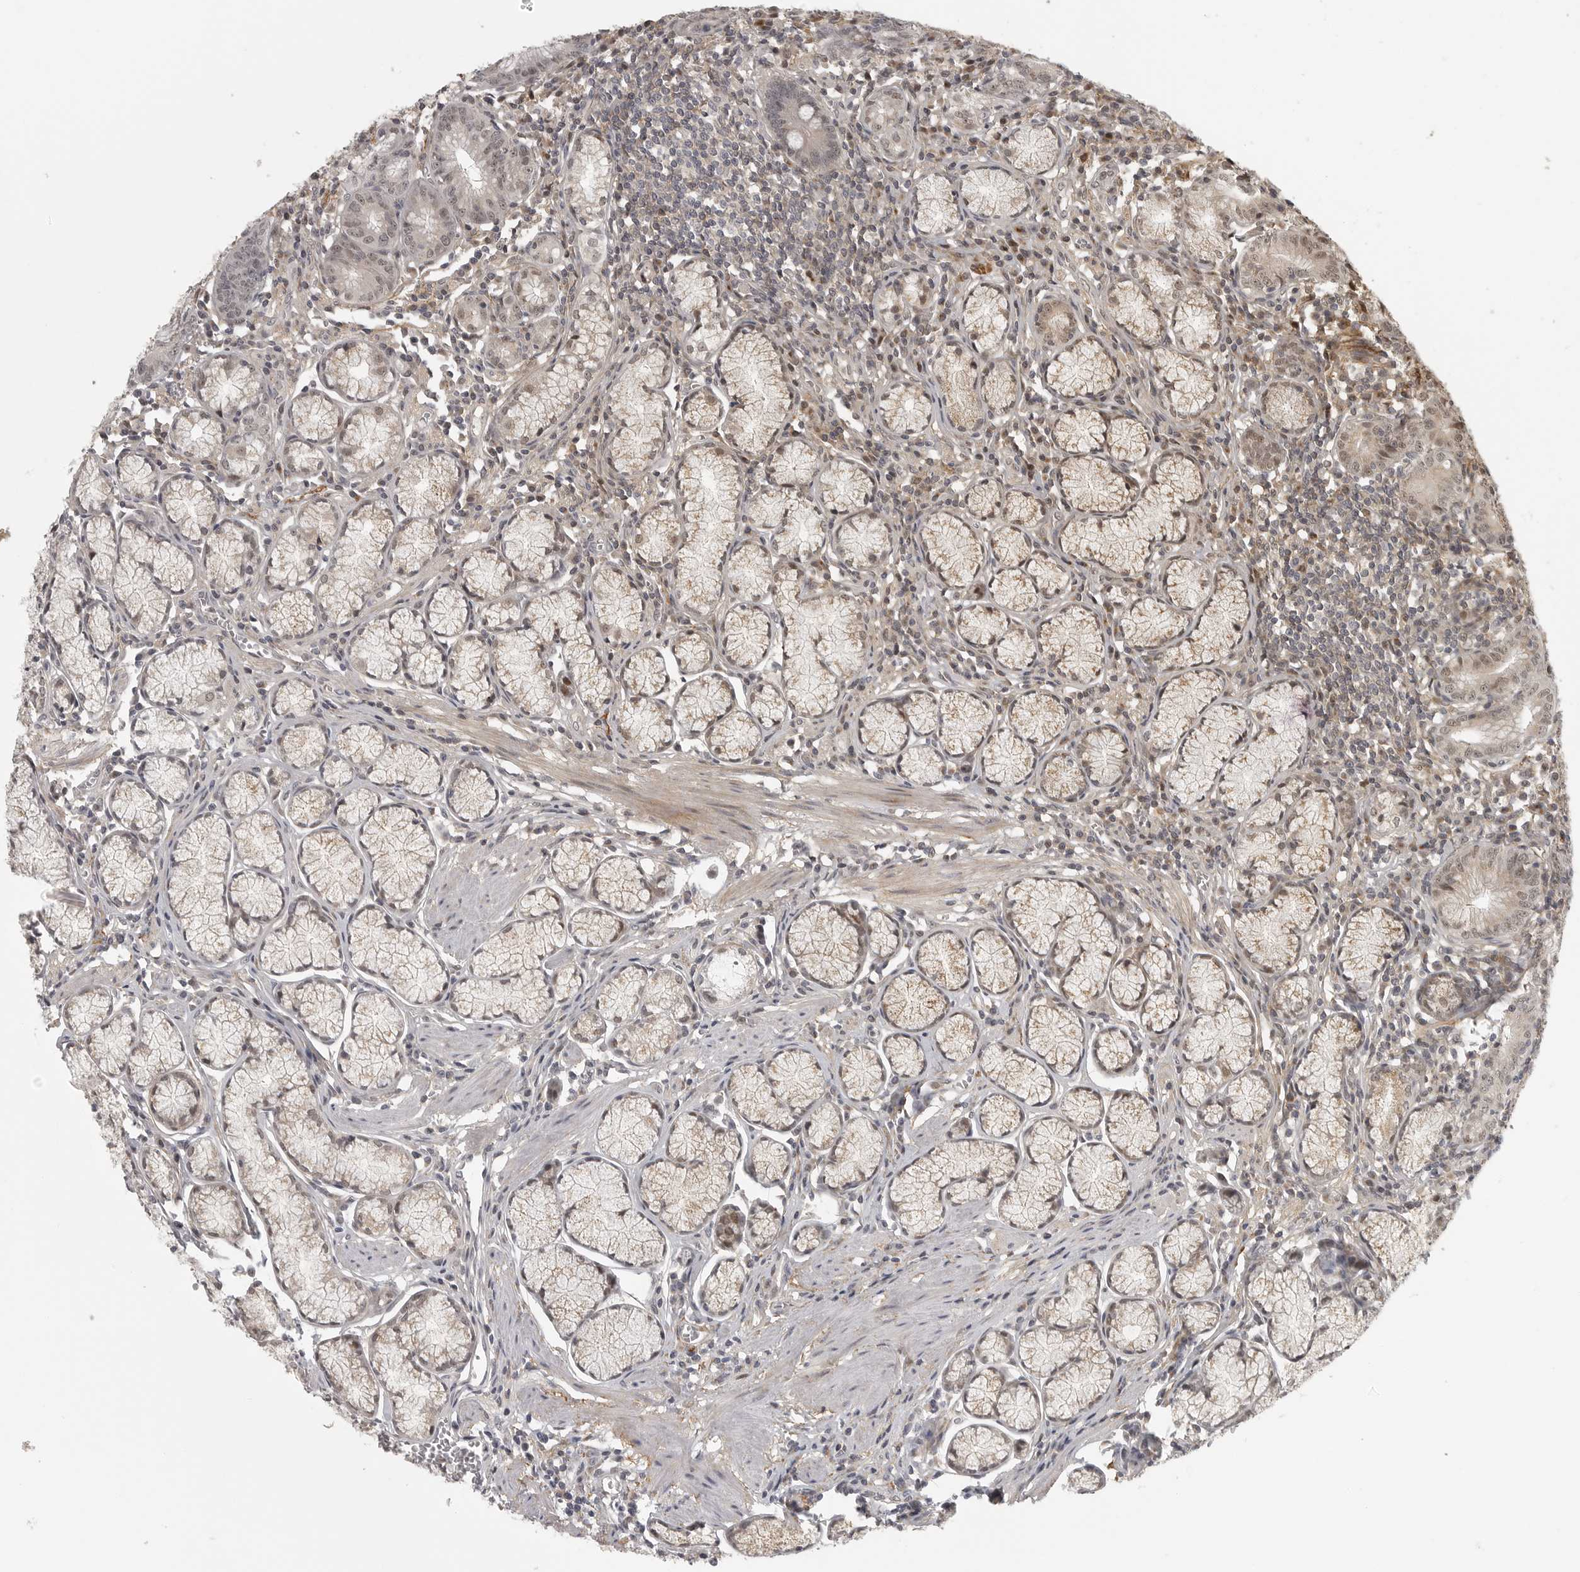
{"staining": {"intensity": "moderate", "quantity": "25%-75%", "location": "cytoplasmic/membranous,nuclear"}, "tissue": "stomach", "cell_type": "Glandular cells", "image_type": "normal", "snomed": [{"axis": "morphology", "description": "Normal tissue, NOS"}, {"axis": "topography", "description": "Stomach"}], "caption": "This image exhibits immunohistochemistry (IHC) staining of unremarkable human stomach, with medium moderate cytoplasmic/membranous,nuclear positivity in about 25%-75% of glandular cells.", "gene": "UROD", "patient": {"sex": "male", "age": 55}}